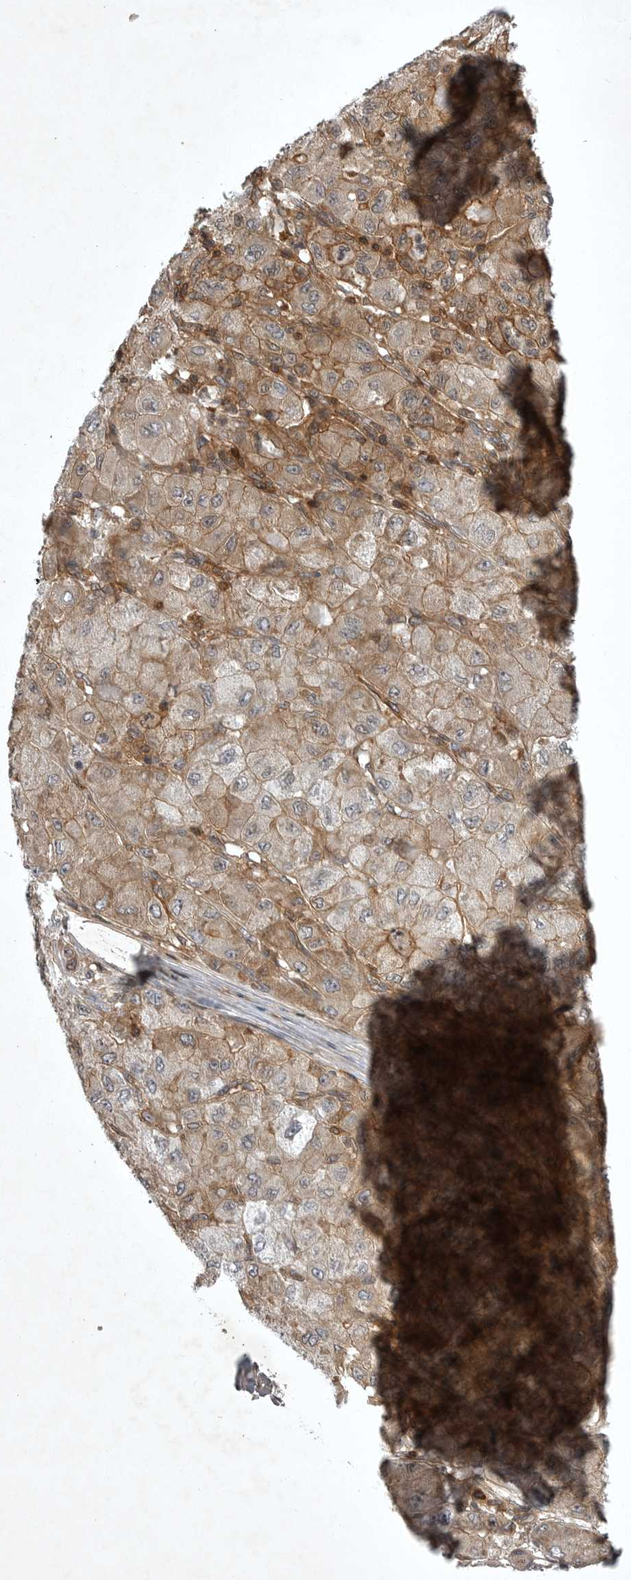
{"staining": {"intensity": "moderate", "quantity": ">75%", "location": "cytoplasmic/membranous"}, "tissue": "liver cancer", "cell_type": "Tumor cells", "image_type": "cancer", "snomed": [{"axis": "morphology", "description": "Carcinoma, Hepatocellular, NOS"}, {"axis": "topography", "description": "Liver"}], "caption": "A histopathology image of human hepatocellular carcinoma (liver) stained for a protein exhibits moderate cytoplasmic/membranous brown staining in tumor cells.", "gene": "STK24", "patient": {"sex": "male", "age": 80}}